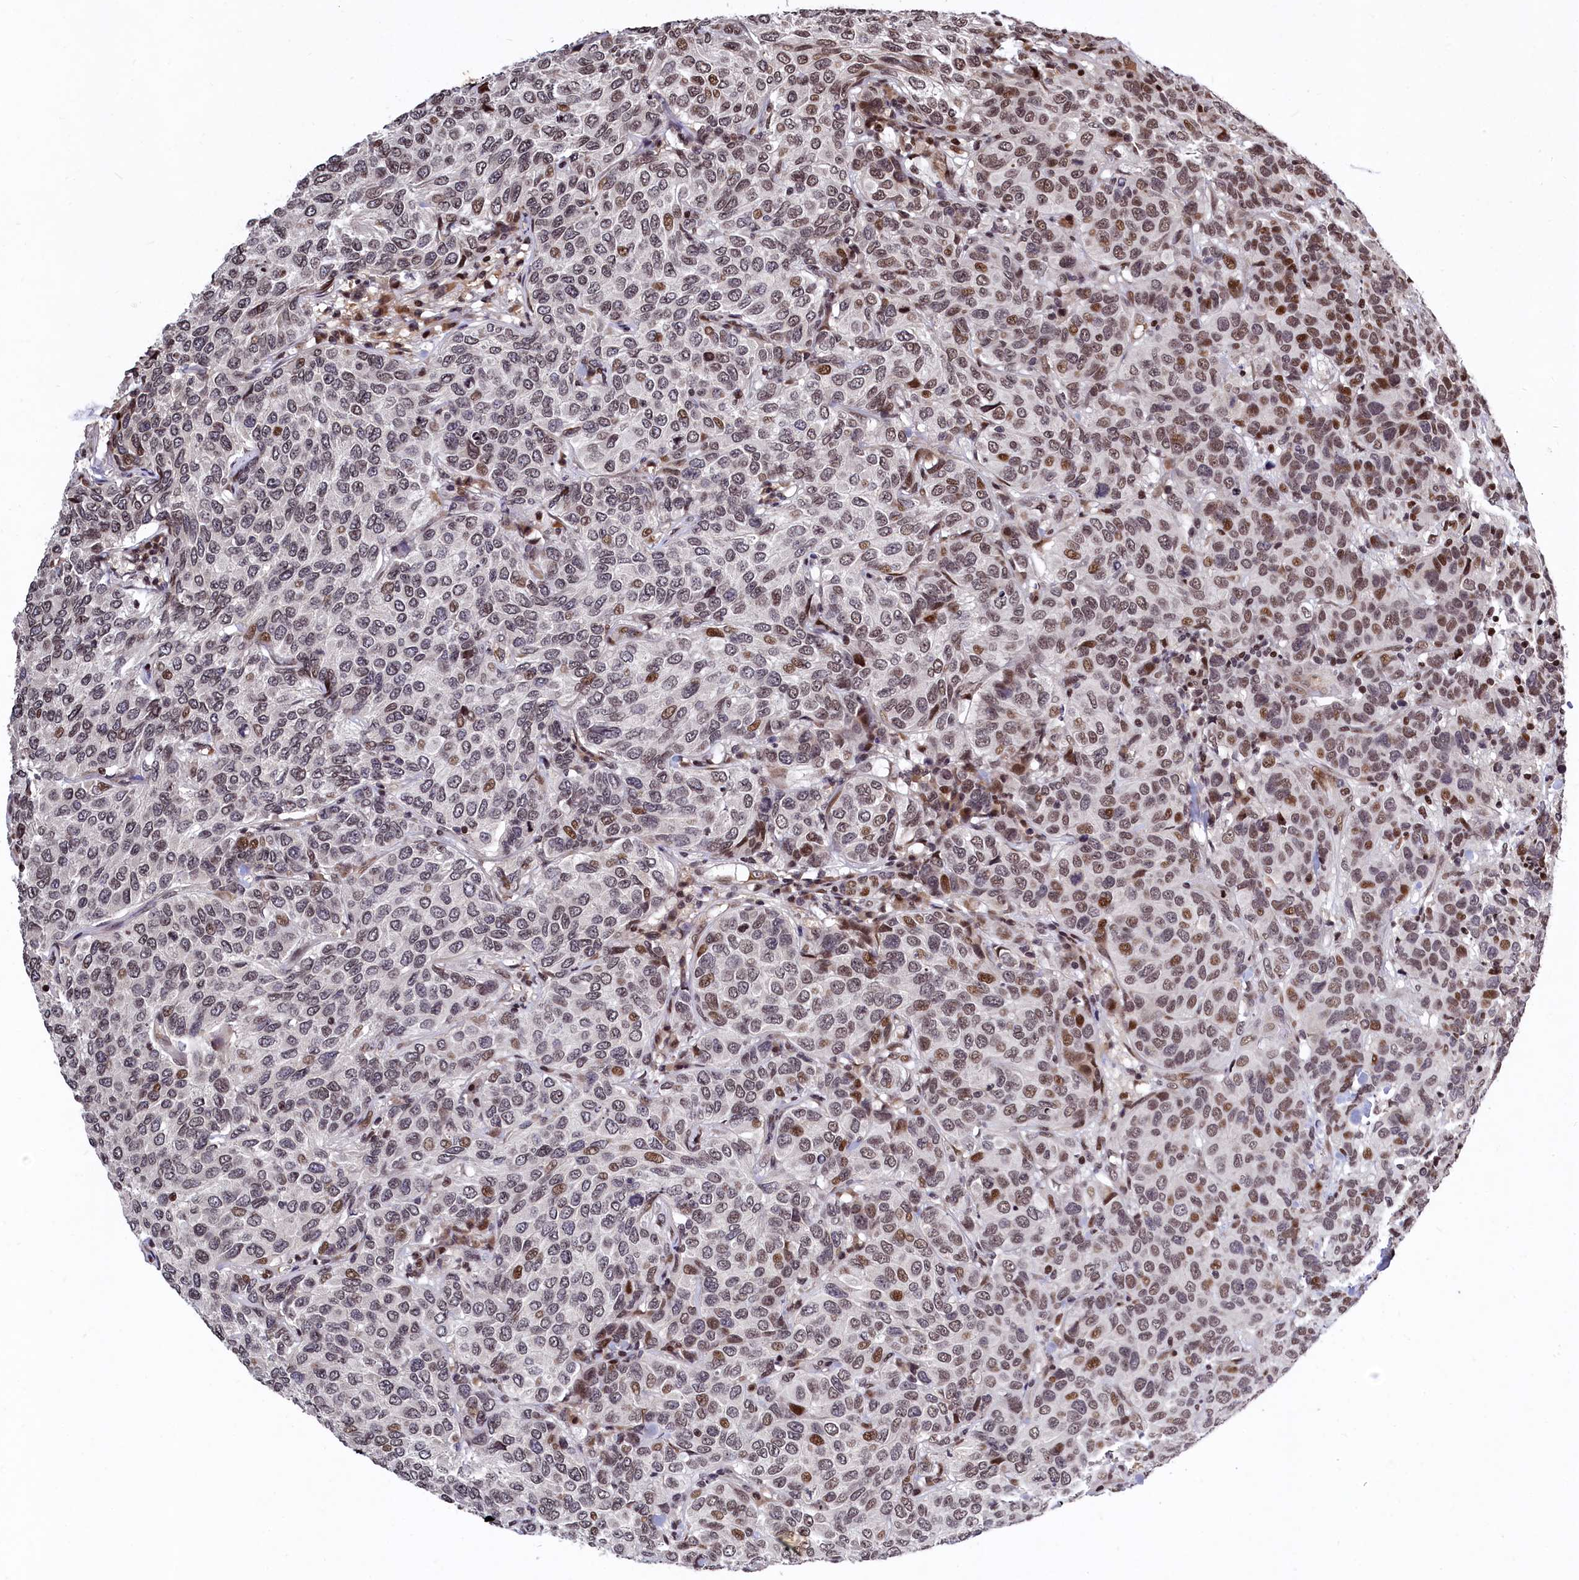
{"staining": {"intensity": "moderate", "quantity": "<25%", "location": "nuclear"}, "tissue": "breast cancer", "cell_type": "Tumor cells", "image_type": "cancer", "snomed": [{"axis": "morphology", "description": "Duct carcinoma"}, {"axis": "topography", "description": "Breast"}], "caption": "Protein expression analysis of human intraductal carcinoma (breast) reveals moderate nuclear expression in approximately <25% of tumor cells.", "gene": "FAM217B", "patient": {"sex": "female", "age": 55}}